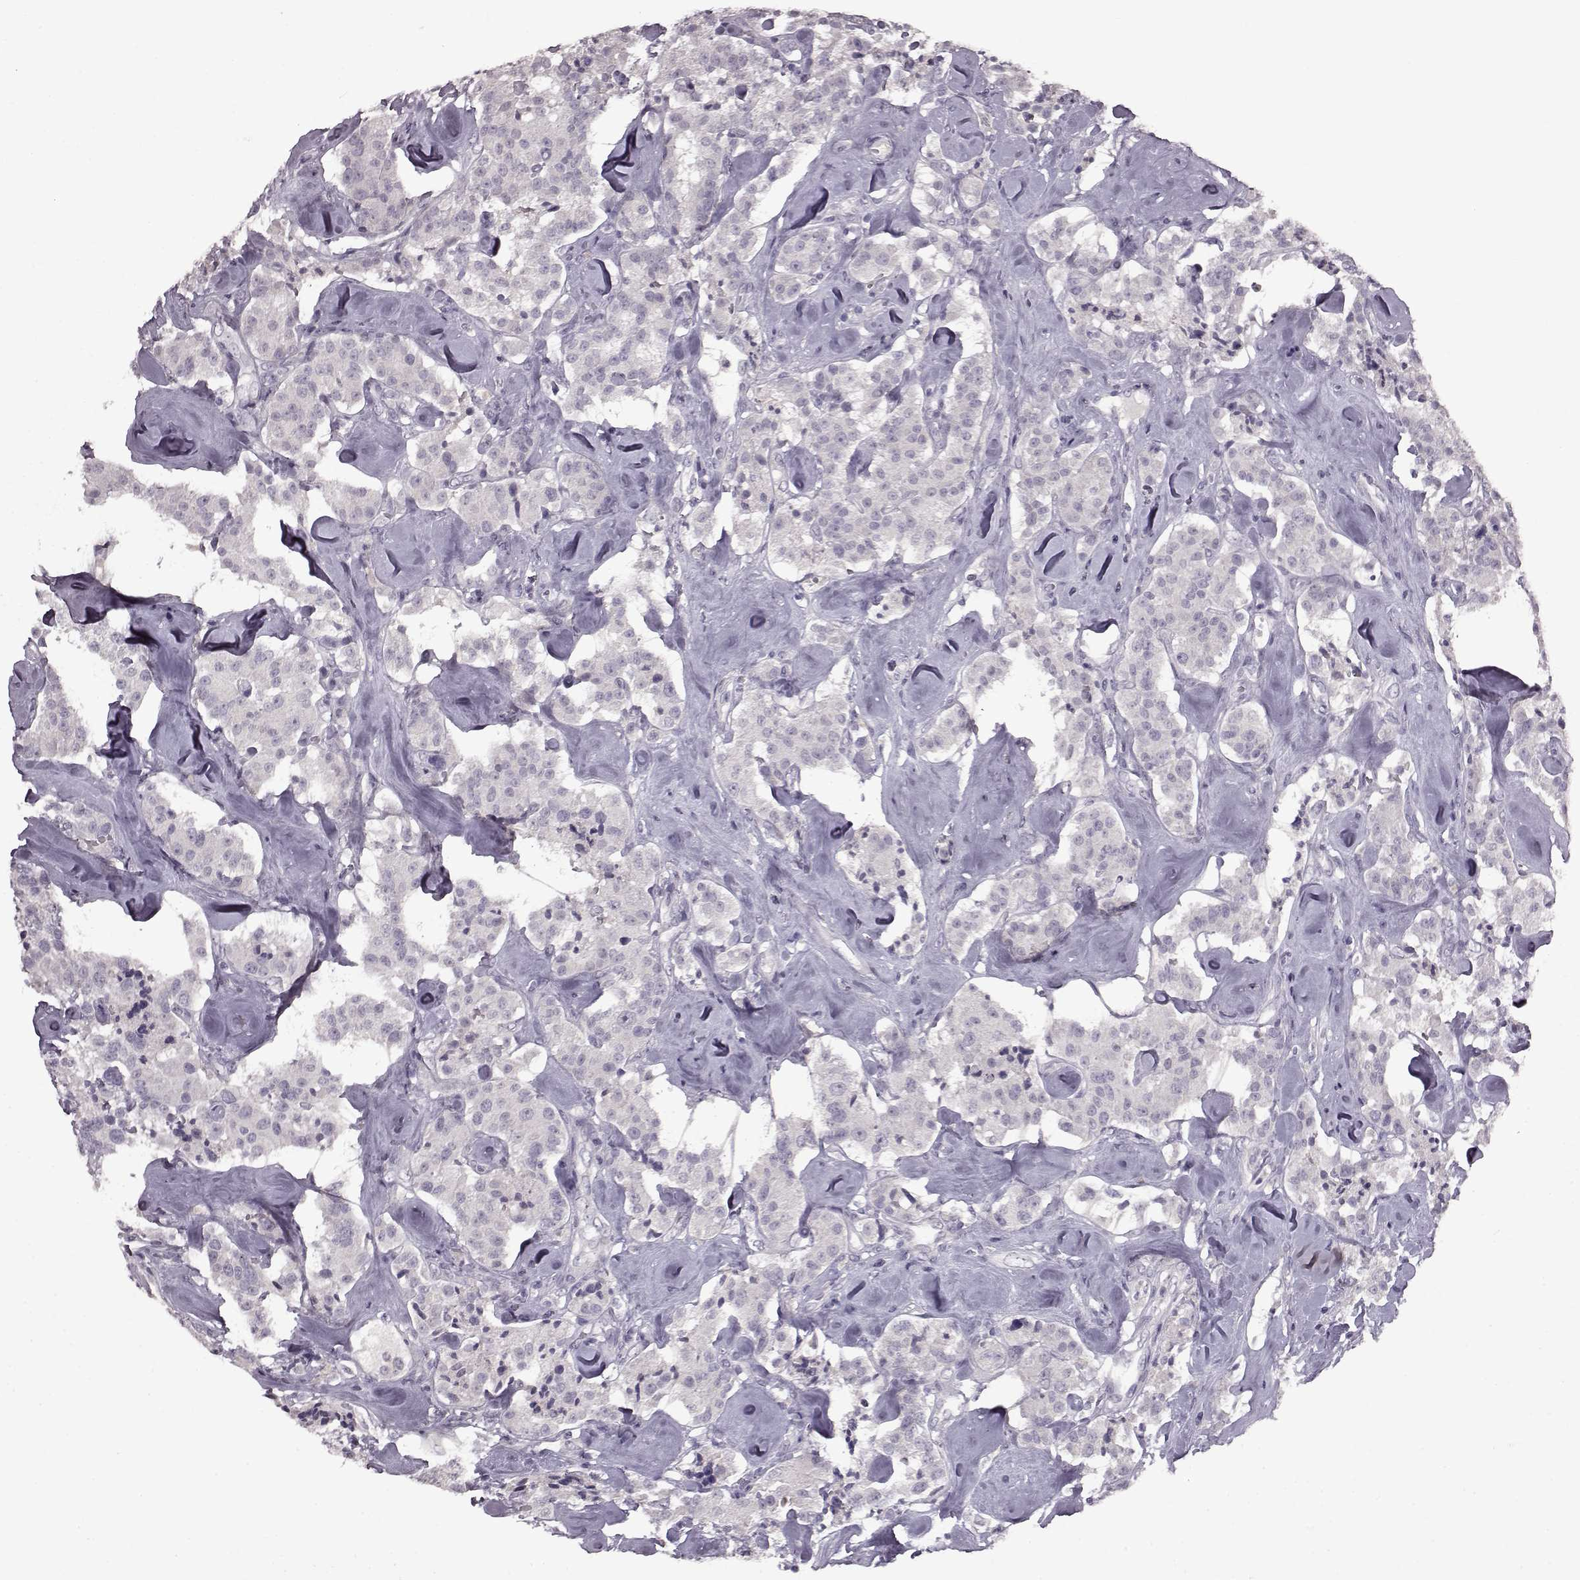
{"staining": {"intensity": "negative", "quantity": "none", "location": "none"}, "tissue": "carcinoid", "cell_type": "Tumor cells", "image_type": "cancer", "snomed": [{"axis": "morphology", "description": "Carcinoid, malignant, NOS"}, {"axis": "topography", "description": "Pancreas"}], "caption": "IHC photomicrograph of carcinoid stained for a protein (brown), which demonstrates no staining in tumor cells. (Stains: DAB immunohistochemistry with hematoxylin counter stain, Microscopy: brightfield microscopy at high magnification).", "gene": "LHB", "patient": {"sex": "male", "age": 41}}